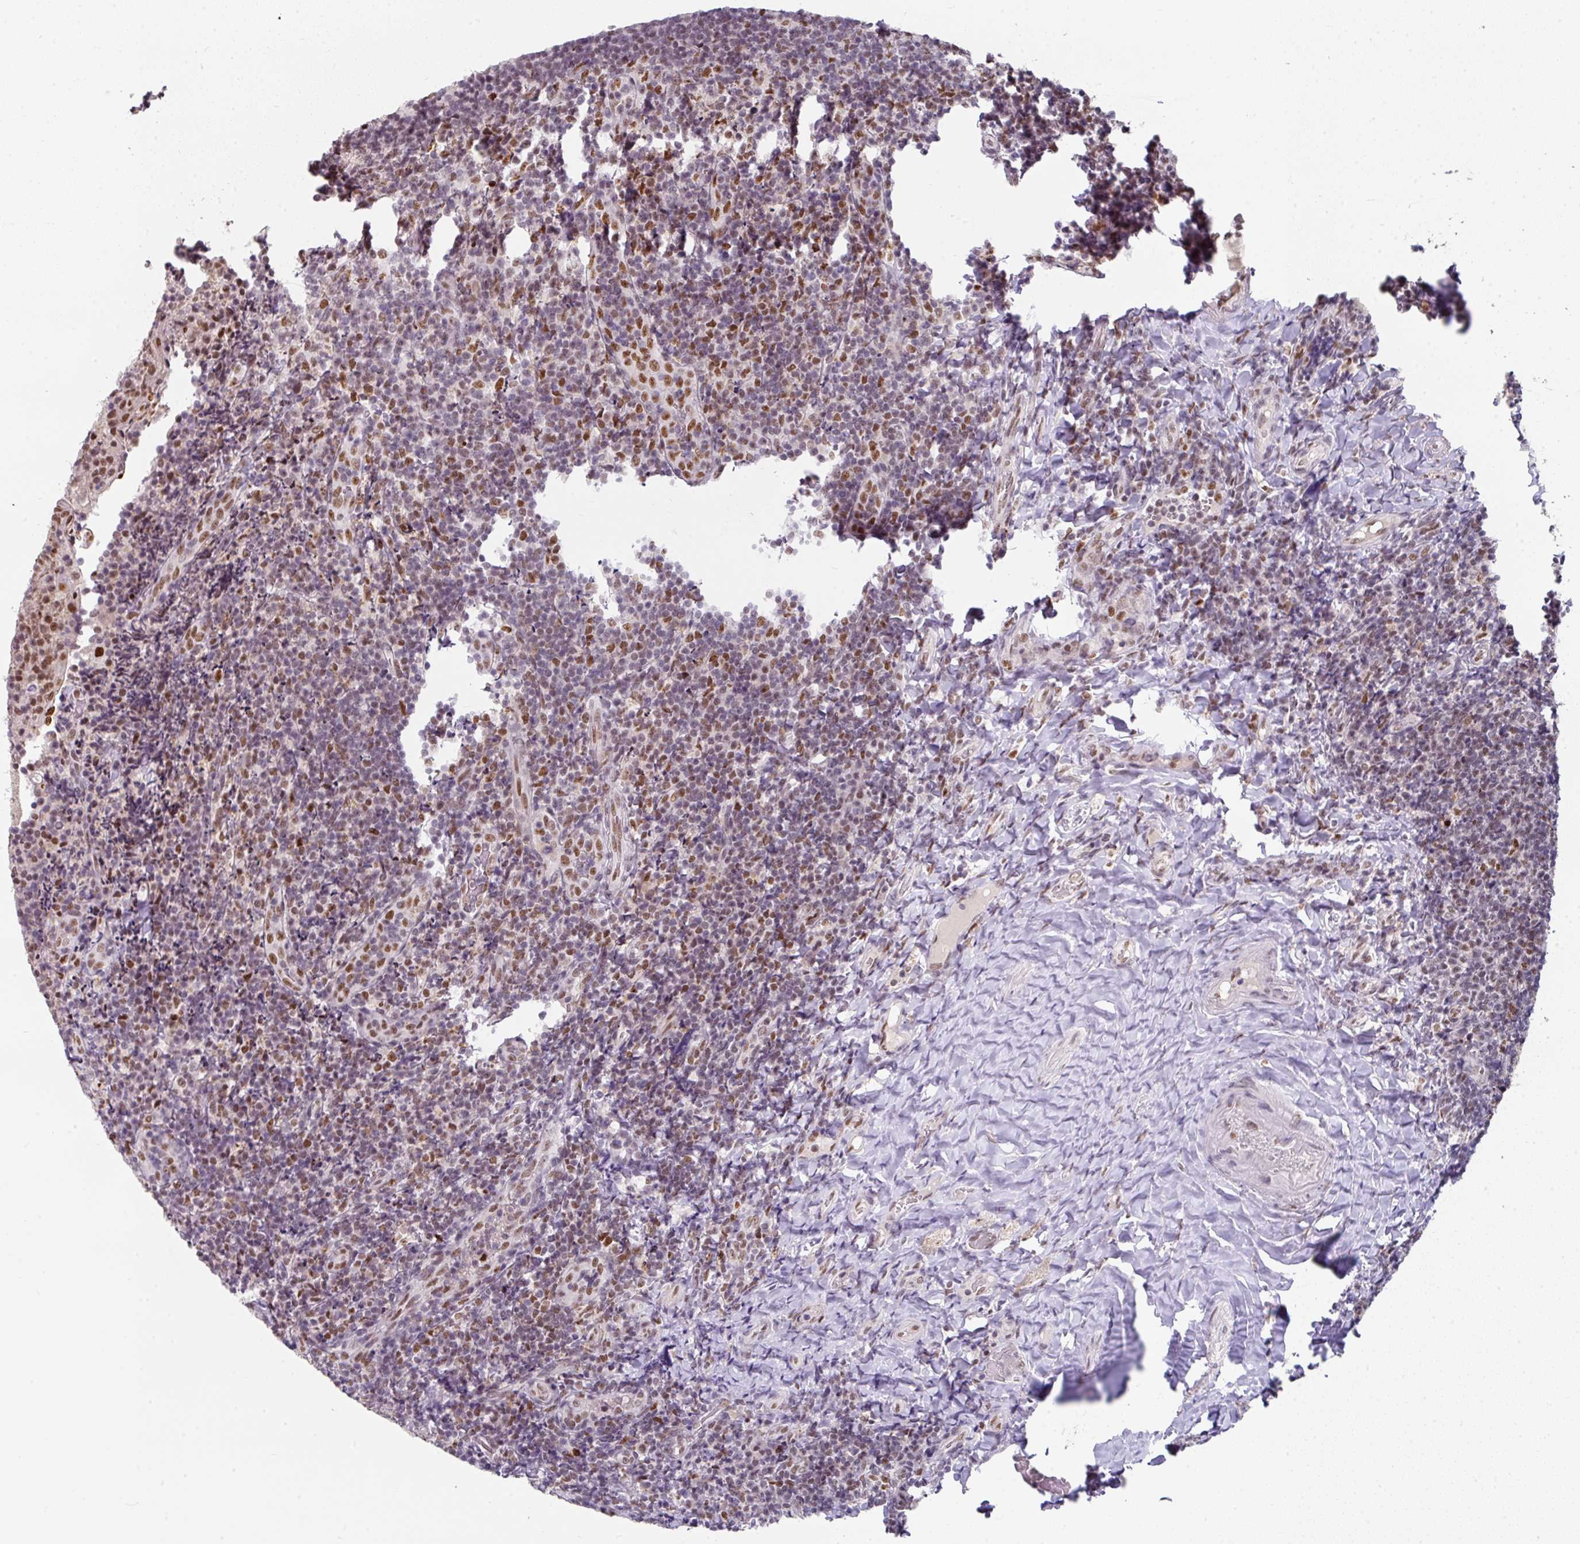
{"staining": {"intensity": "moderate", "quantity": ">75%", "location": "nuclear"}, "tissue": "tonsil", "cell_type": "Germinal center cells", "image_type": "normal", "snomed": [{"axis": "morphology", "description": "Normal tissue, NOS"}, {"axis": "topography", "description": "Tonsil"}], "caption": "Brown immunohistochemical staining in unremarkable tonsil displays moderate nuclear expression in about >75% of germinal center cells. The staining was performed using DAB (3,3'-diaminobenzidine) to visualize the protein expression in brown, while the nuclei were stained in blue with hematoxylin (Magnification: 20x).", "gene": "ENSG00000283782", "patient": {"sex": "female", "age": 10}}